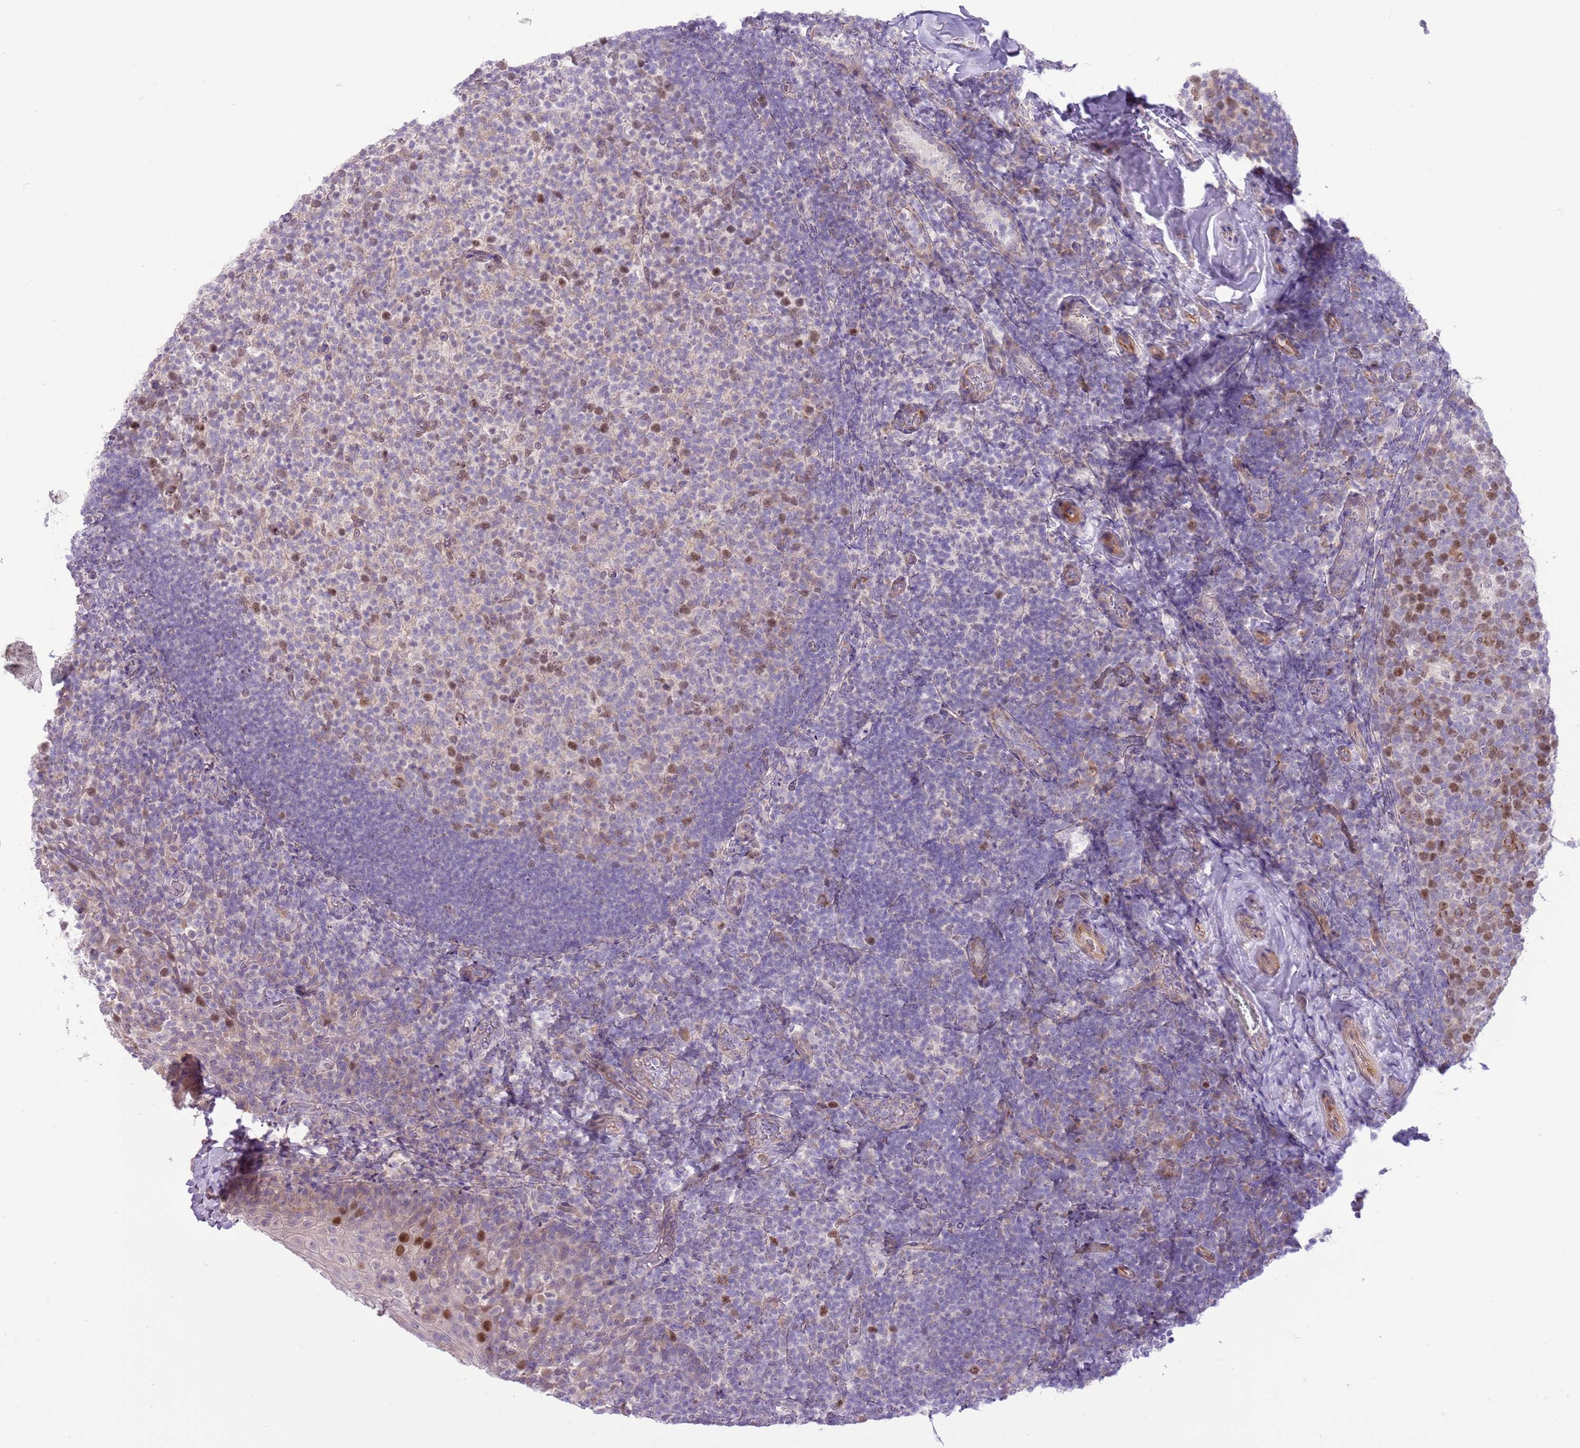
{"staining": {"intensity": "moderate", "quantity": "<25%", "location": "nuclear"}, "tissue": "tonsil", "cell_type": "Germinal center cells", "image_type": "normal", "snomed": [{"axis": "morphology", "description": "Normal tissue, NOS"}, {"axis": "topography", "description": "Tonsil"}], "caption": "Human tonsil stained with a brown dye reveals moderate nuclear positive expression in approximately <25% of germinal center cells.", "gene": "FBRSL1", "patient": {"sex": "female", "age": 10}}